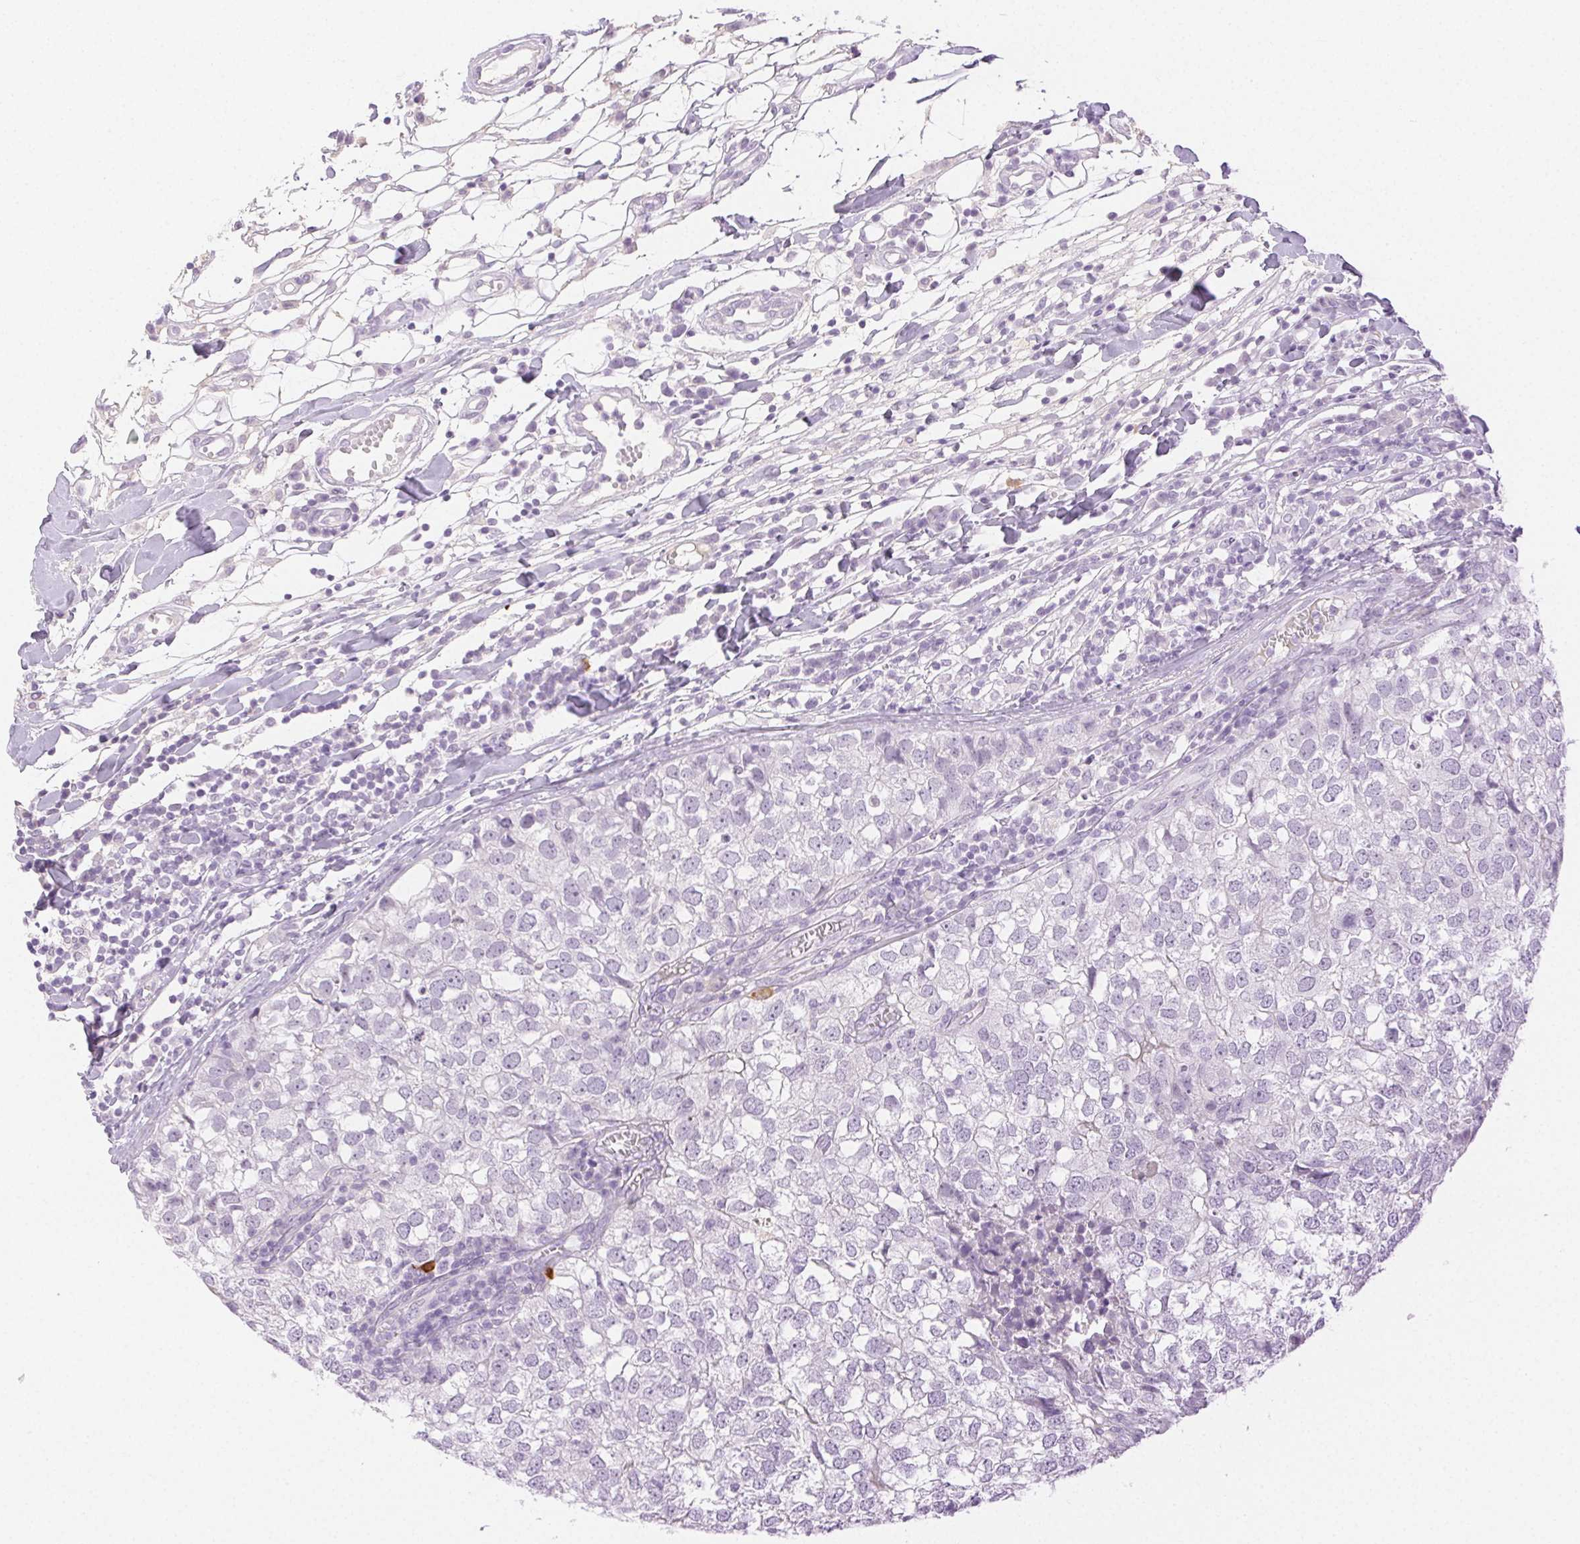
{"staining": {"intensity": "negative", "quantity": "none", "location": "none"}, "tissue": "breast cancer", "cell_type": "Tumor cells", "image_type": "cancer", "snomed": [{"axis": "morphology", "description": "Duct carcinoma"}, {"axis": "topography", "description": "Breast"}], "caption": "Immunohistochemical staining of breast invasive ductal carcinoma exhibits no significant positivity in tumor cells.", "gene": "SPACA4", "patient": {"sex": "female", "age": 30}}